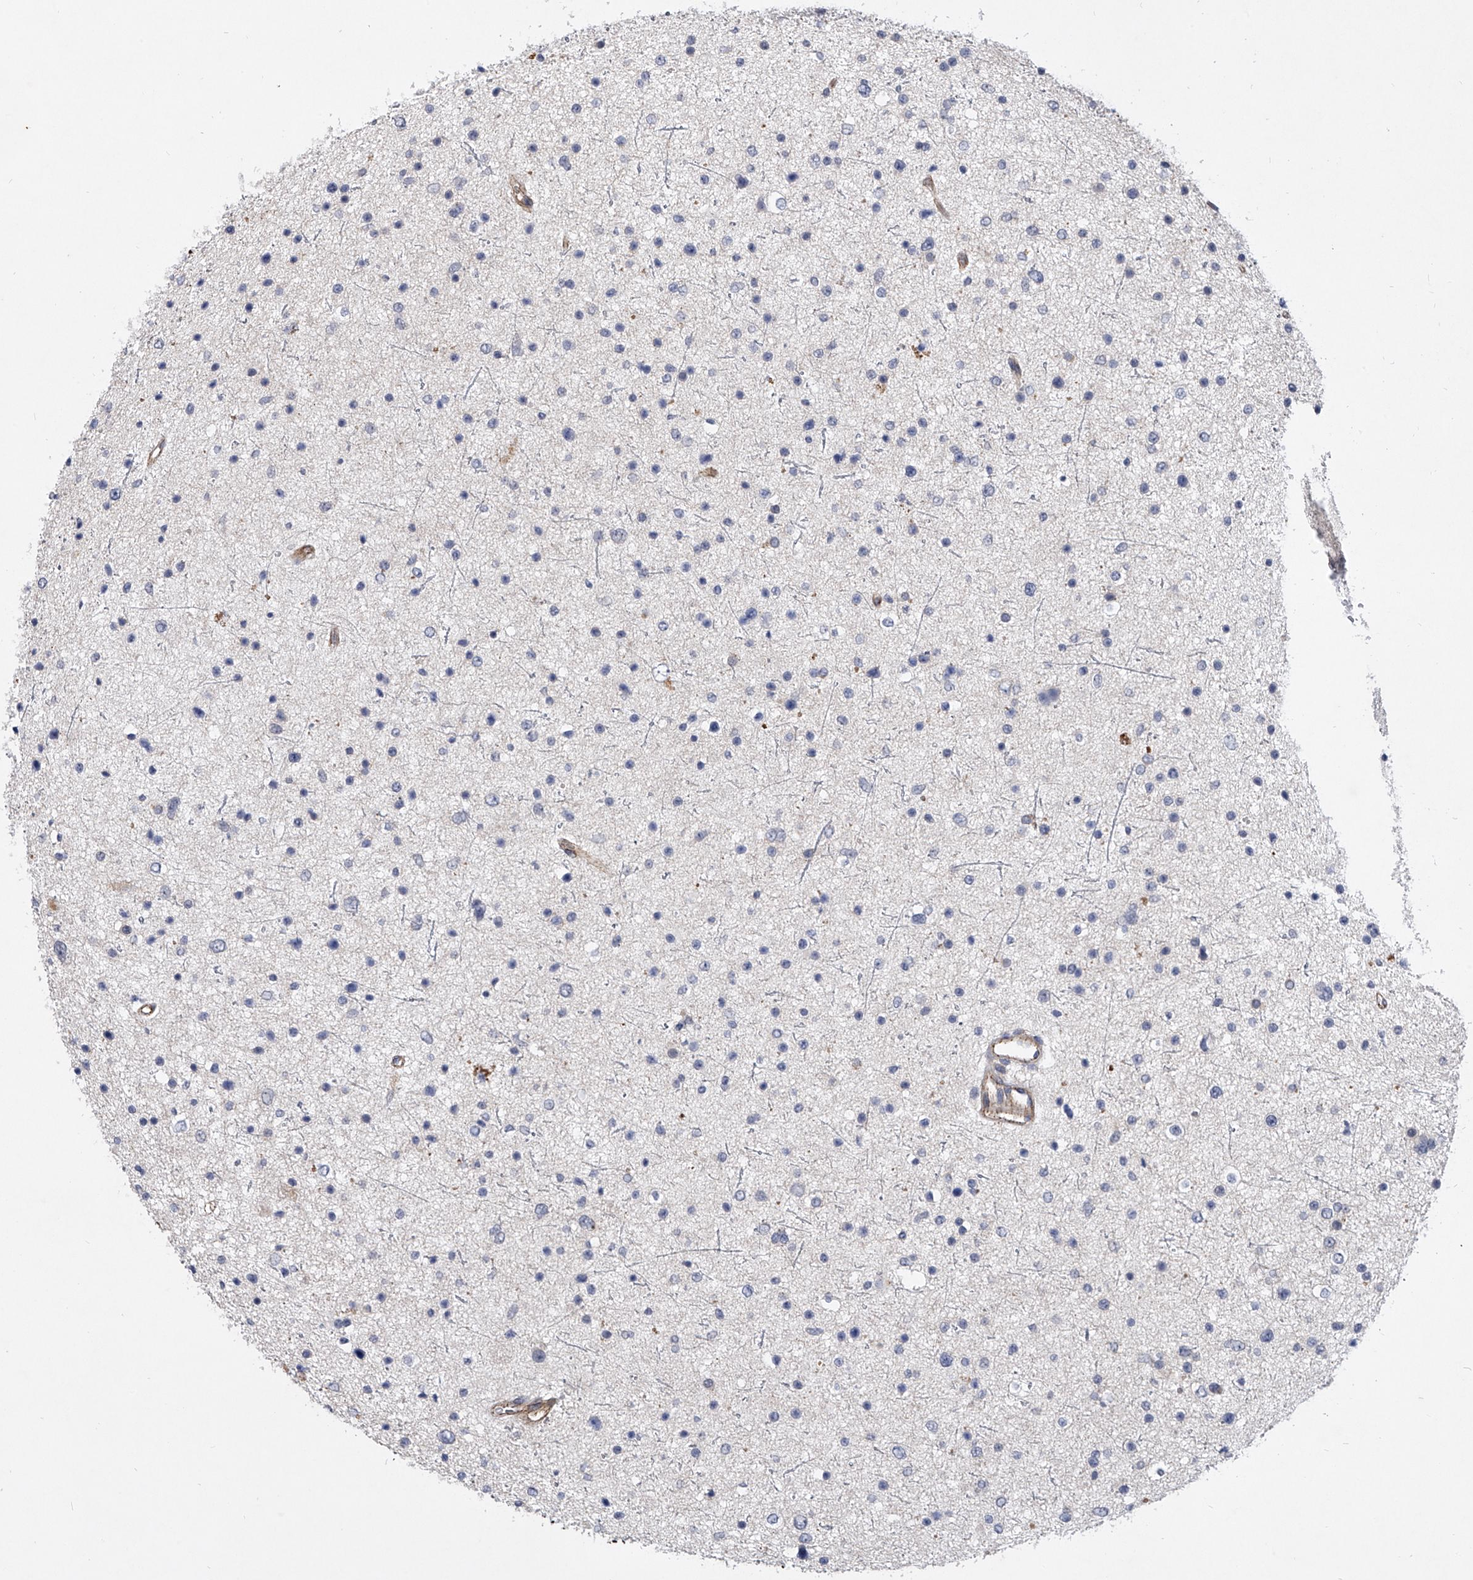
{"staining": {"intensity": "negative", "quantity": "none", "location": "none"}, "tissue": "glioma", "cell_type": "Tumor cells", "image_type": "cancer", "snomed": [{"axis": "morphology", "description": "Glioma, malignant, Low grade"}, {"axis": "topography", "description": "Brain"}], "caption": "Immunohistochemistry image of neoplastic tissue: human glioma stained with DAB (3,3'-diaminobenzidine) shows no significant protein expression in tumor cells.", "gene": "MINDY4", "patient": {"sex": "female", "age": 37}}